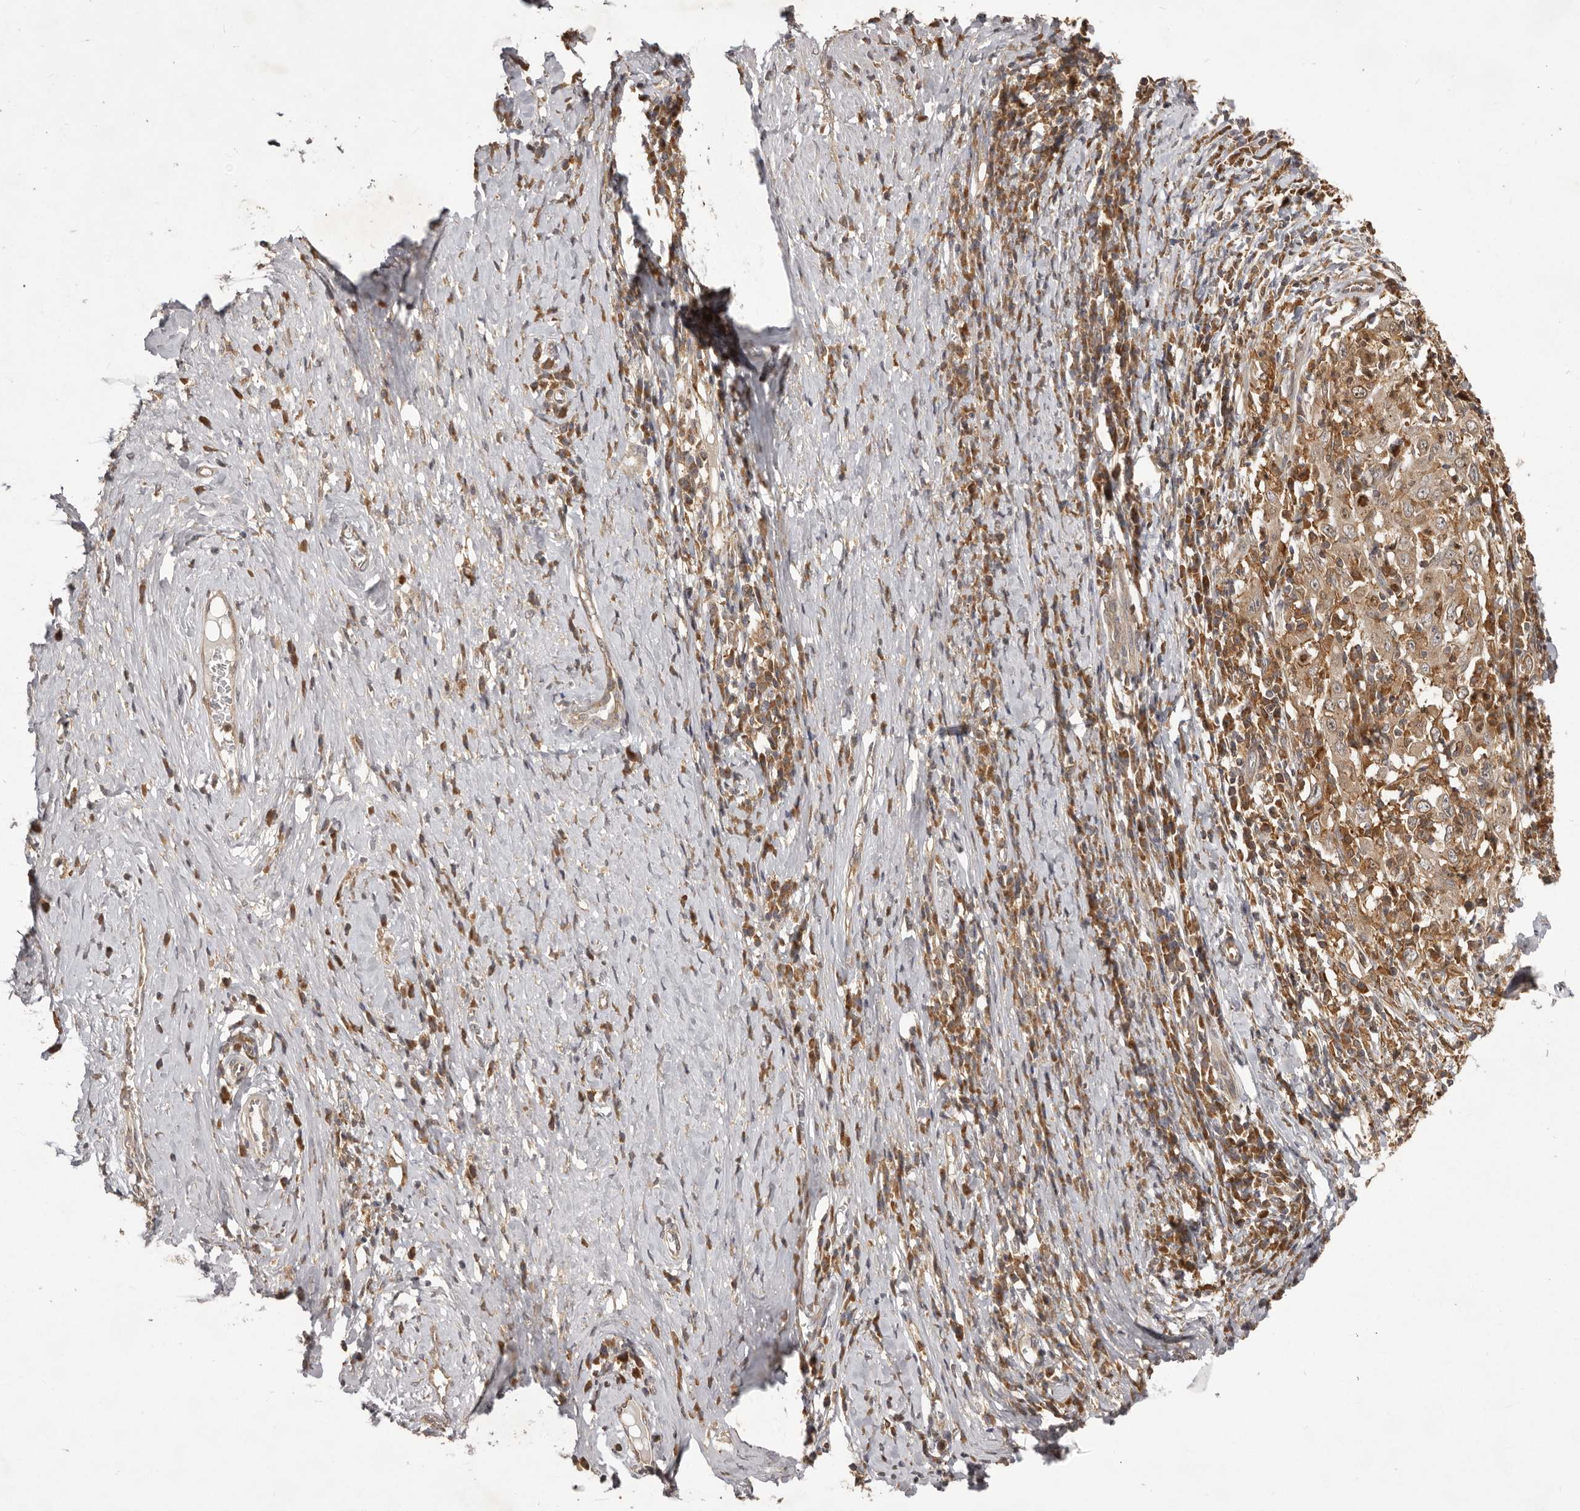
{"staining": {"intensity": "moderate", "quantity": ">75%", "location": "cytoplasmic/membranous"}, "tissue": "cervical cancer", "cell_type": "Tumor cells", "image_type": "cancer", "snomed": [{"axis": "morphology", "description": "Squamous cell carcinoma, NOS"}, {"axis": "topography", "description": "Cervix"}], "caption": "Cervical cancer (squamous cell carcinoma) stained with a brown dye displays moderate cytoplasmic/membranous positive expression in approximately >75% of tumor cells.", "gene": "RNF187", "patient": {"sex": "female", "age": 46}}